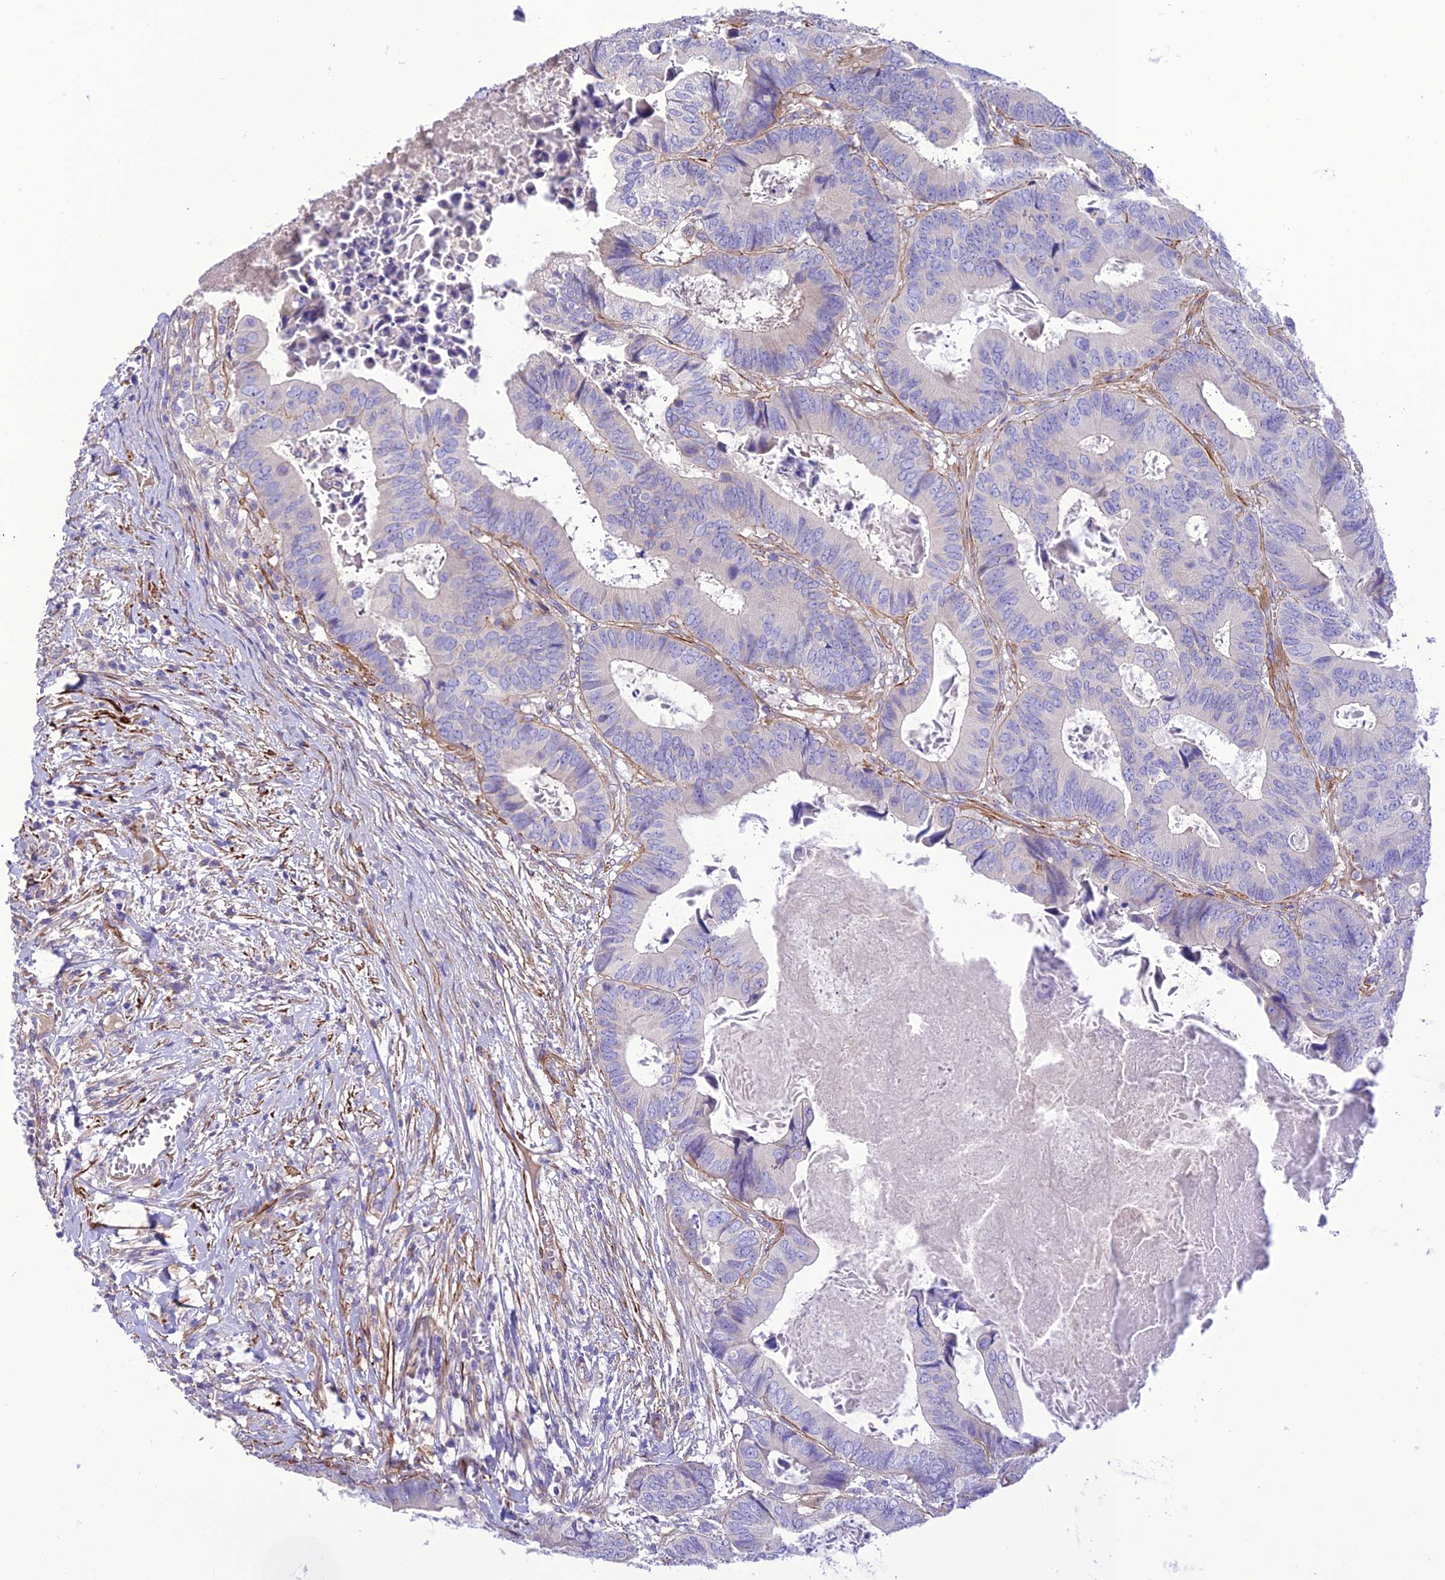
{"staining": {"intensity": "negative", "quantity": "none", "location": "none"}, "tissue": "colorectal cancer", "cell_type": "Tumor cells", "image_type": "cancer", "snomed": [{"axis": "morphology", "description": "Adenocarcinoma, NOS"}, {"axis": "topography", "description": "Colon"}], "caption": "High magnification brightfield microscopy of adenocarcinoma (colorectal) stained with DAB (3,3'-diaminobenzidine) (brown) and counterstained with hematoxylin (blue): tumor cells show no significant staining.", "gene": "FRA10AC1", "patient": {"sex": "male", "age": 85}}